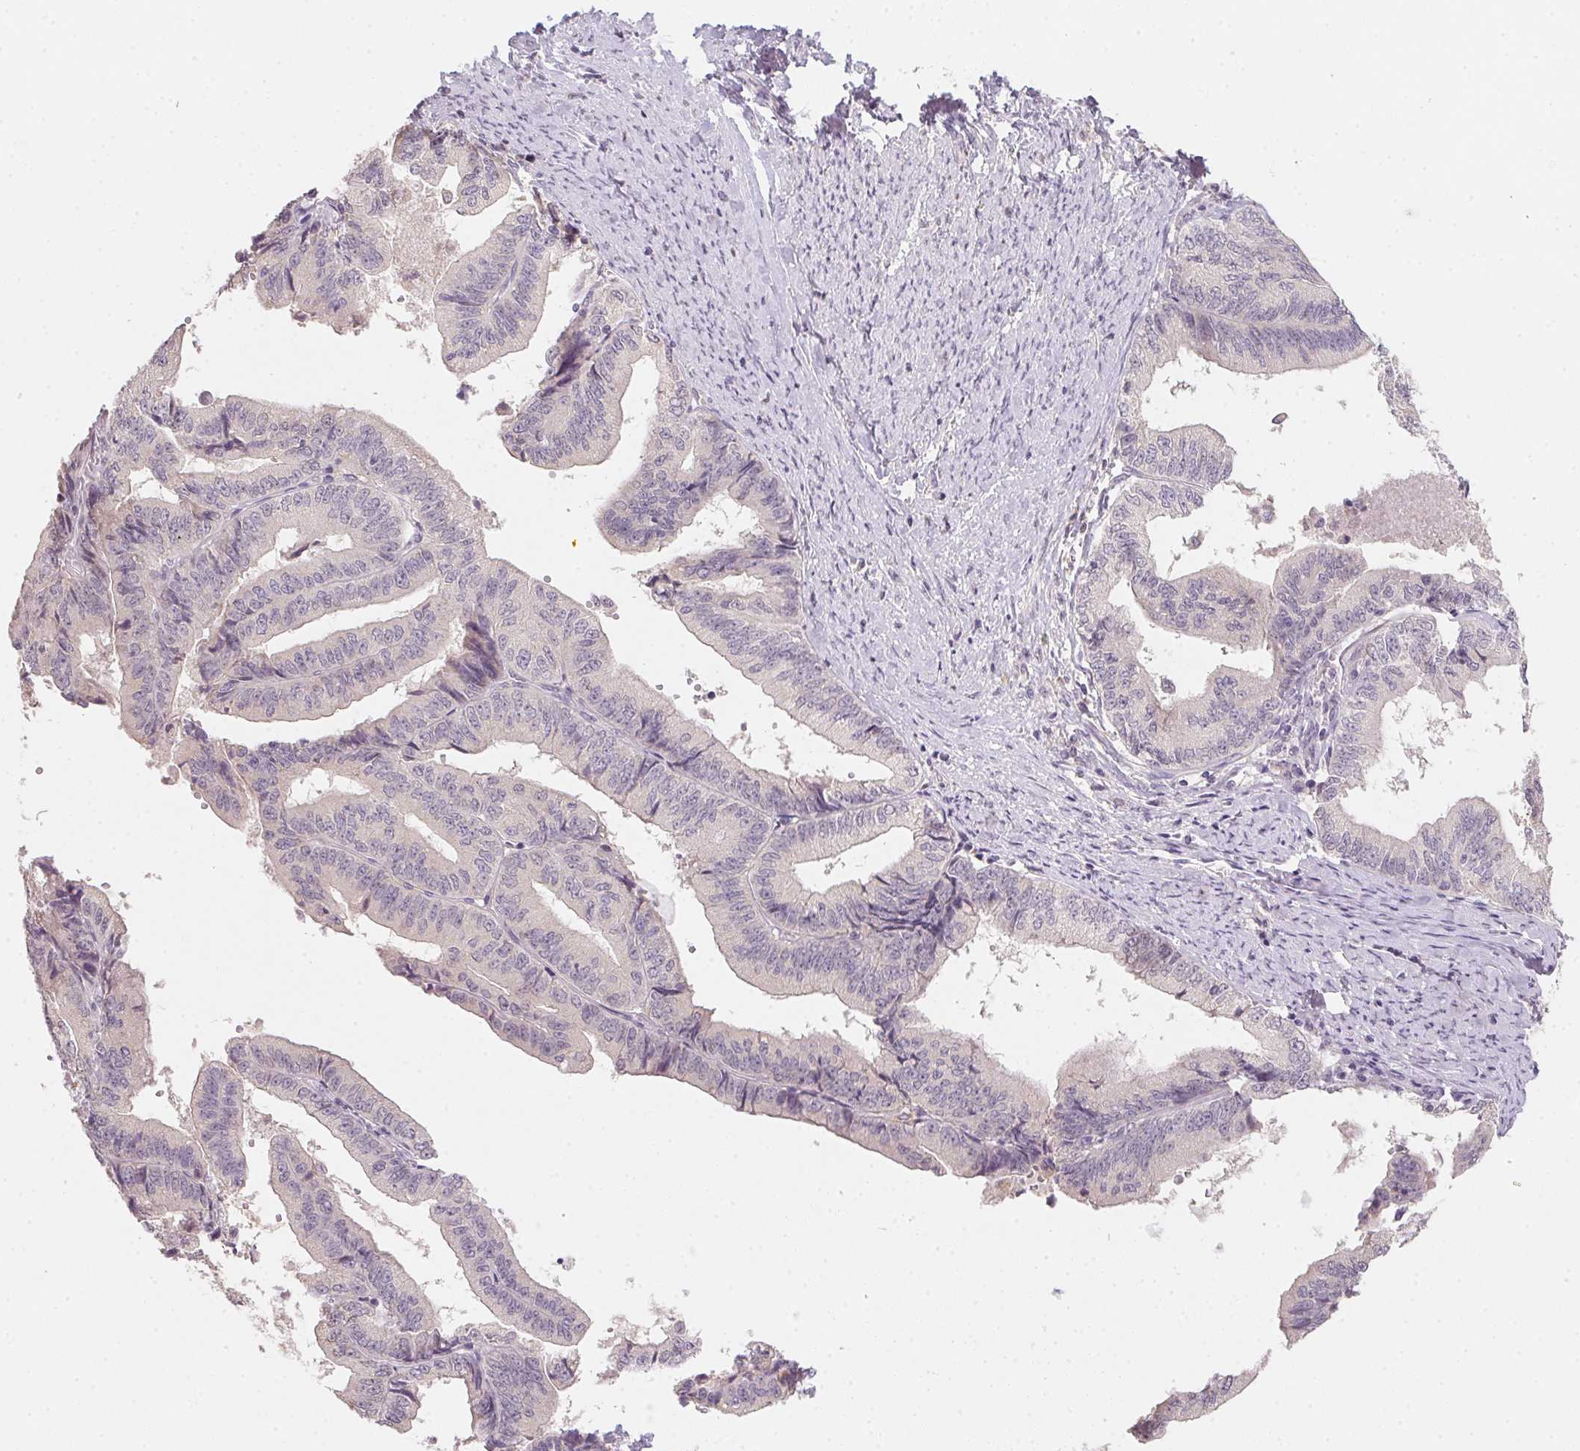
{"staining": {"intensity": "negative", "quantity": "none", "location": "none"}, "tissue": "endometrial cancer", "cell_type": "Tumor cells", "image_type": "cancer", "snomed": [{"axis": "morphology", "description": "Adenocarcinoma, NOS"}, {"axis": "topography", "description": "Endometrium"}], "caption": "Immunohistochemical staining of human adenocarcinoma (endometrial) displays no significant positivity in tumor cells.", "gene": "SLC6A18", "patient": {"sex": "female", "age": 65}}